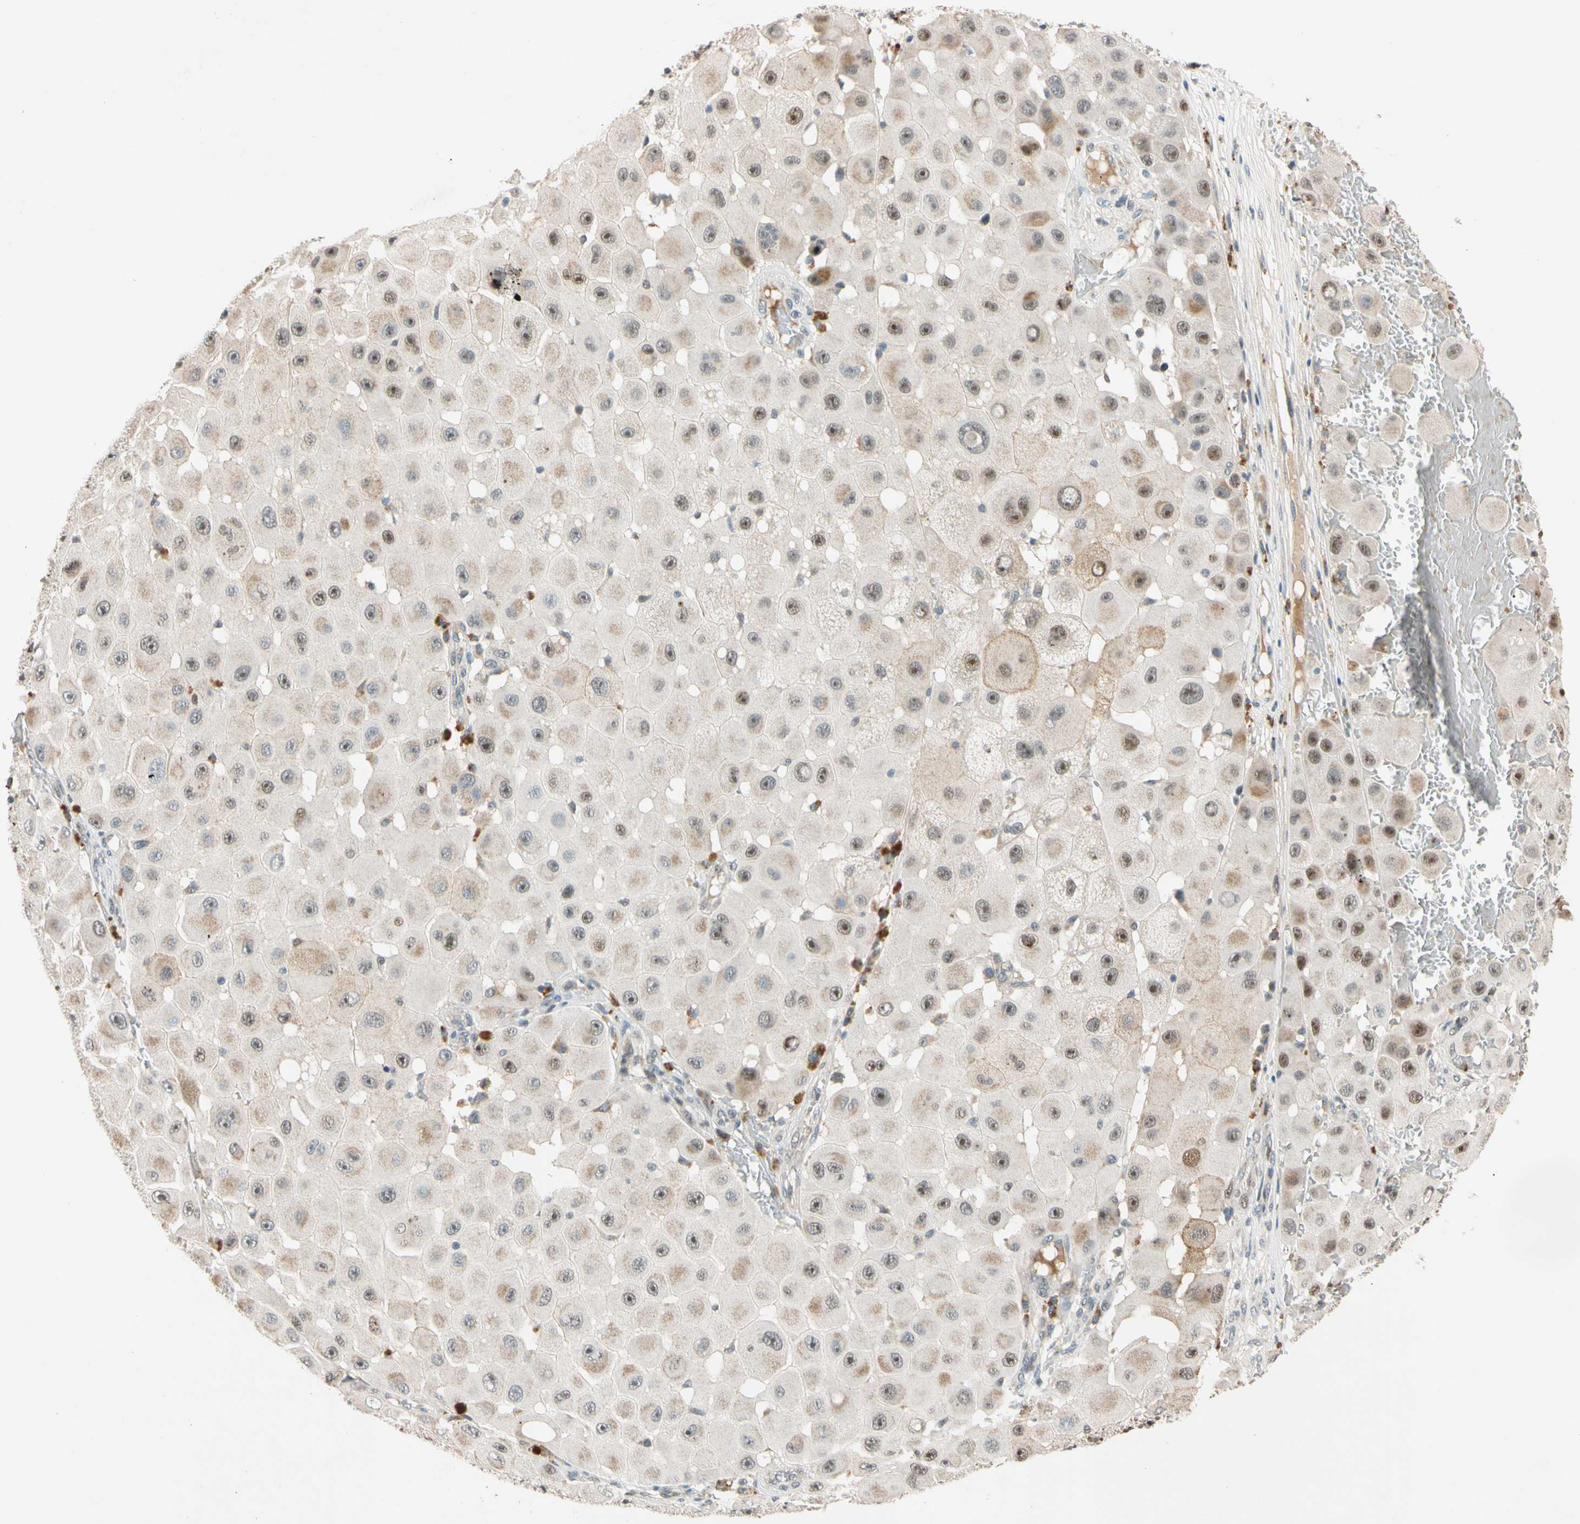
{"staining": {"intensity": "weak", "quantity": "<25%", "location": "cytoplasmic/membranous"}, "tissue": "melanoma", "cell_type": "Tumor cells", "image_type": "cancer", "snomed": [{"axis": "morphology", "description": "Malignant melanoma, NOS"}, {"axis": "topography", "description": "Skin"}], "caption": "Tumor cells show no significant expression in melanoma.", "gene": "RIOX2", "patient": {"sex": "female", "age": 81}}